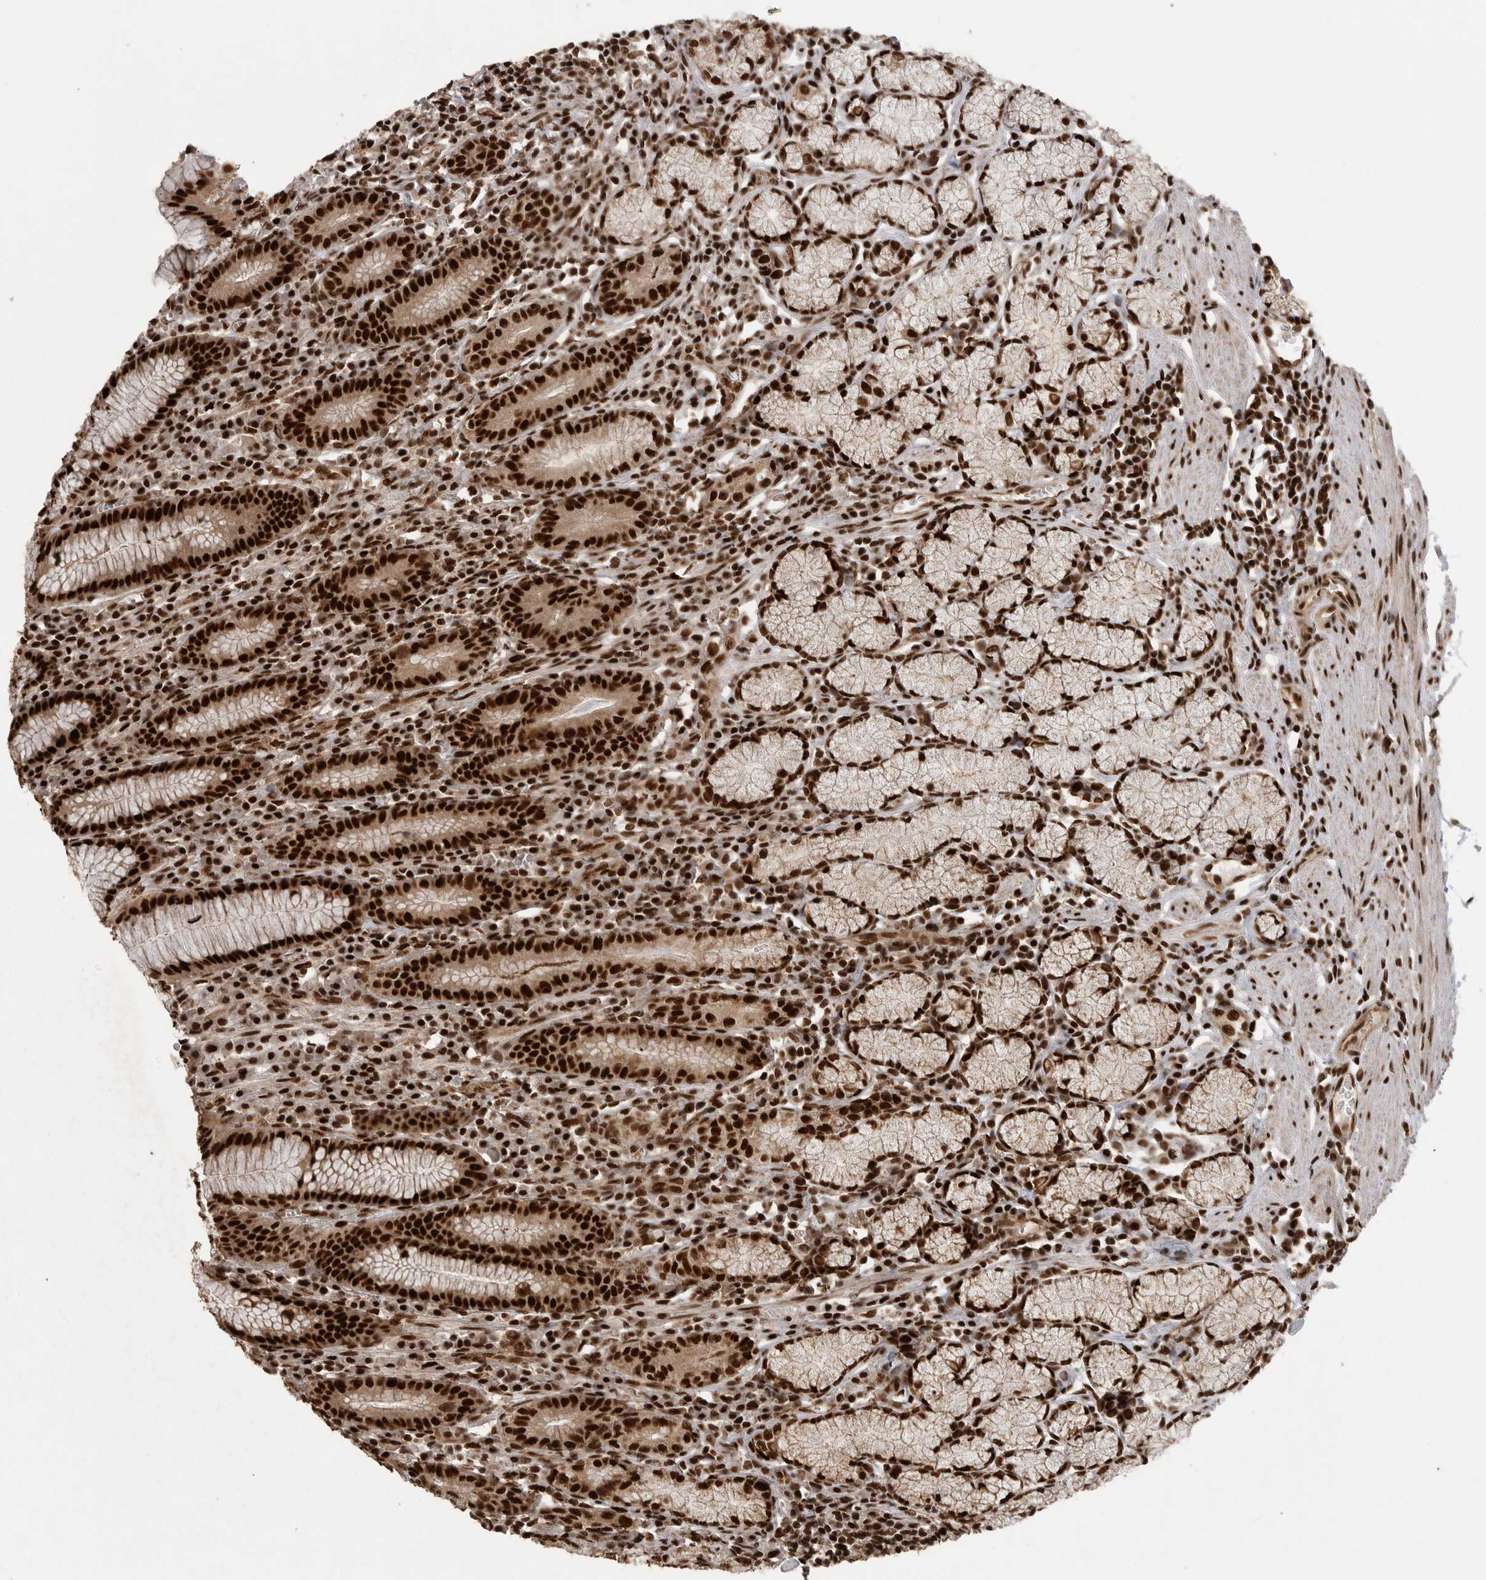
{"staining": {"intensity": "strong", "quantity": ">75%", "location": "nuclear"}, "tissue": "stomach", "cell_type": "Glandular cells", "image_type": "normal", "snomed": [{"axis": "morphology", "description": "Normal tissue, NOS"}, {"axis": "topography", "description": "Stomach"}], "caption": "A photomicrograph showing strong nuclear expression in about >75% of glandular cells in normal stomach, as visualized by brown immunohistochemical staining.", "gene": "PPP1R8", "patient": {"sex": "male", "age": 55}}